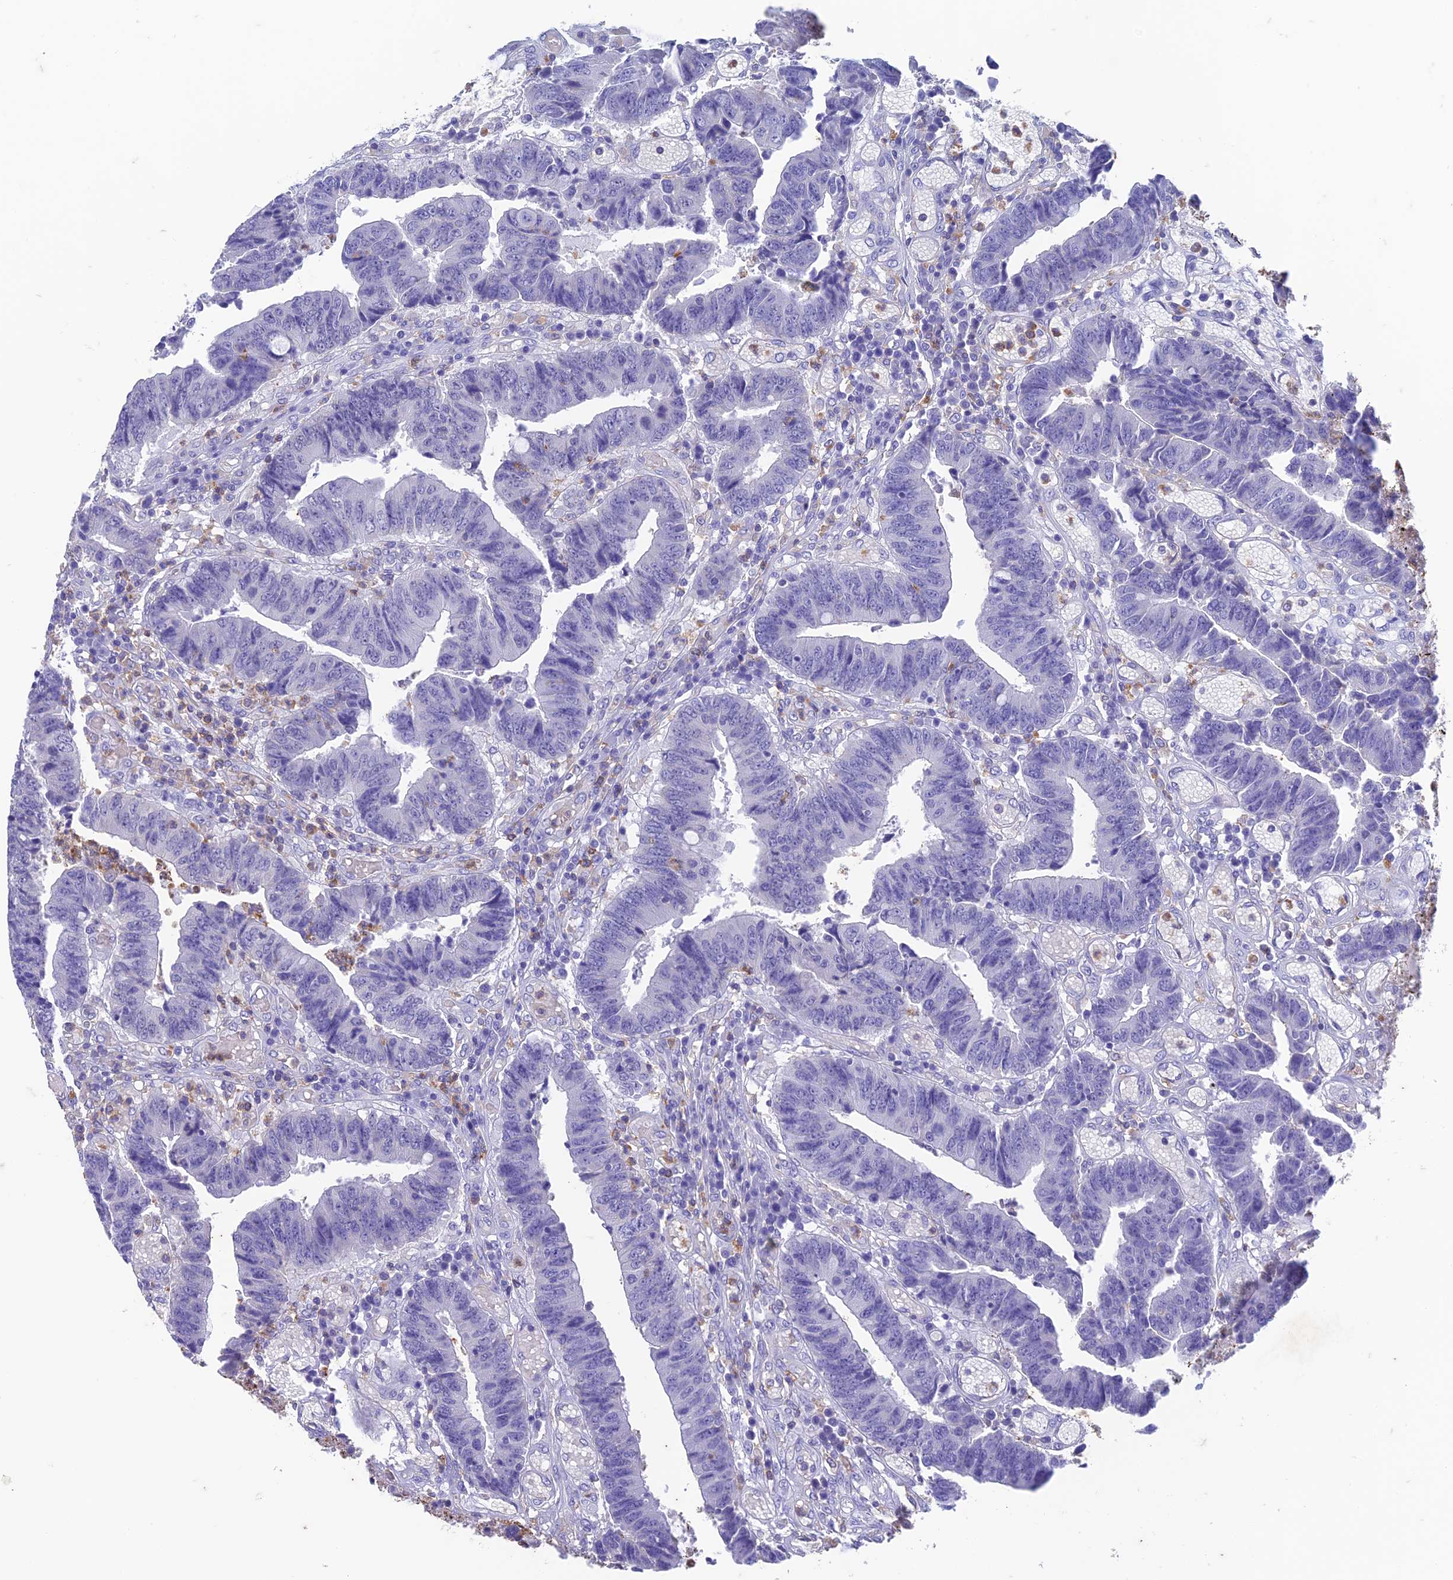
{"staining": {"intensity": "negative", "quantity": "none", "location": "none"}, "tissue": "colorectal cancer", "cell_type": "Tumor cells", "image_type": "cancer", "snomed": [{"axis": "morphology", "description": "Adenocarcinoma, NOS"}, {"axis": "topography", "description": "Rectum"}], "caption": "Immunohistochemistry histopathology image of colorectal adenocarcinoma stained for a protein (brown), which reveals no expression in tumor cells.", "gene": "FGF7", "patient": {"sex": "male", "age": 84}}